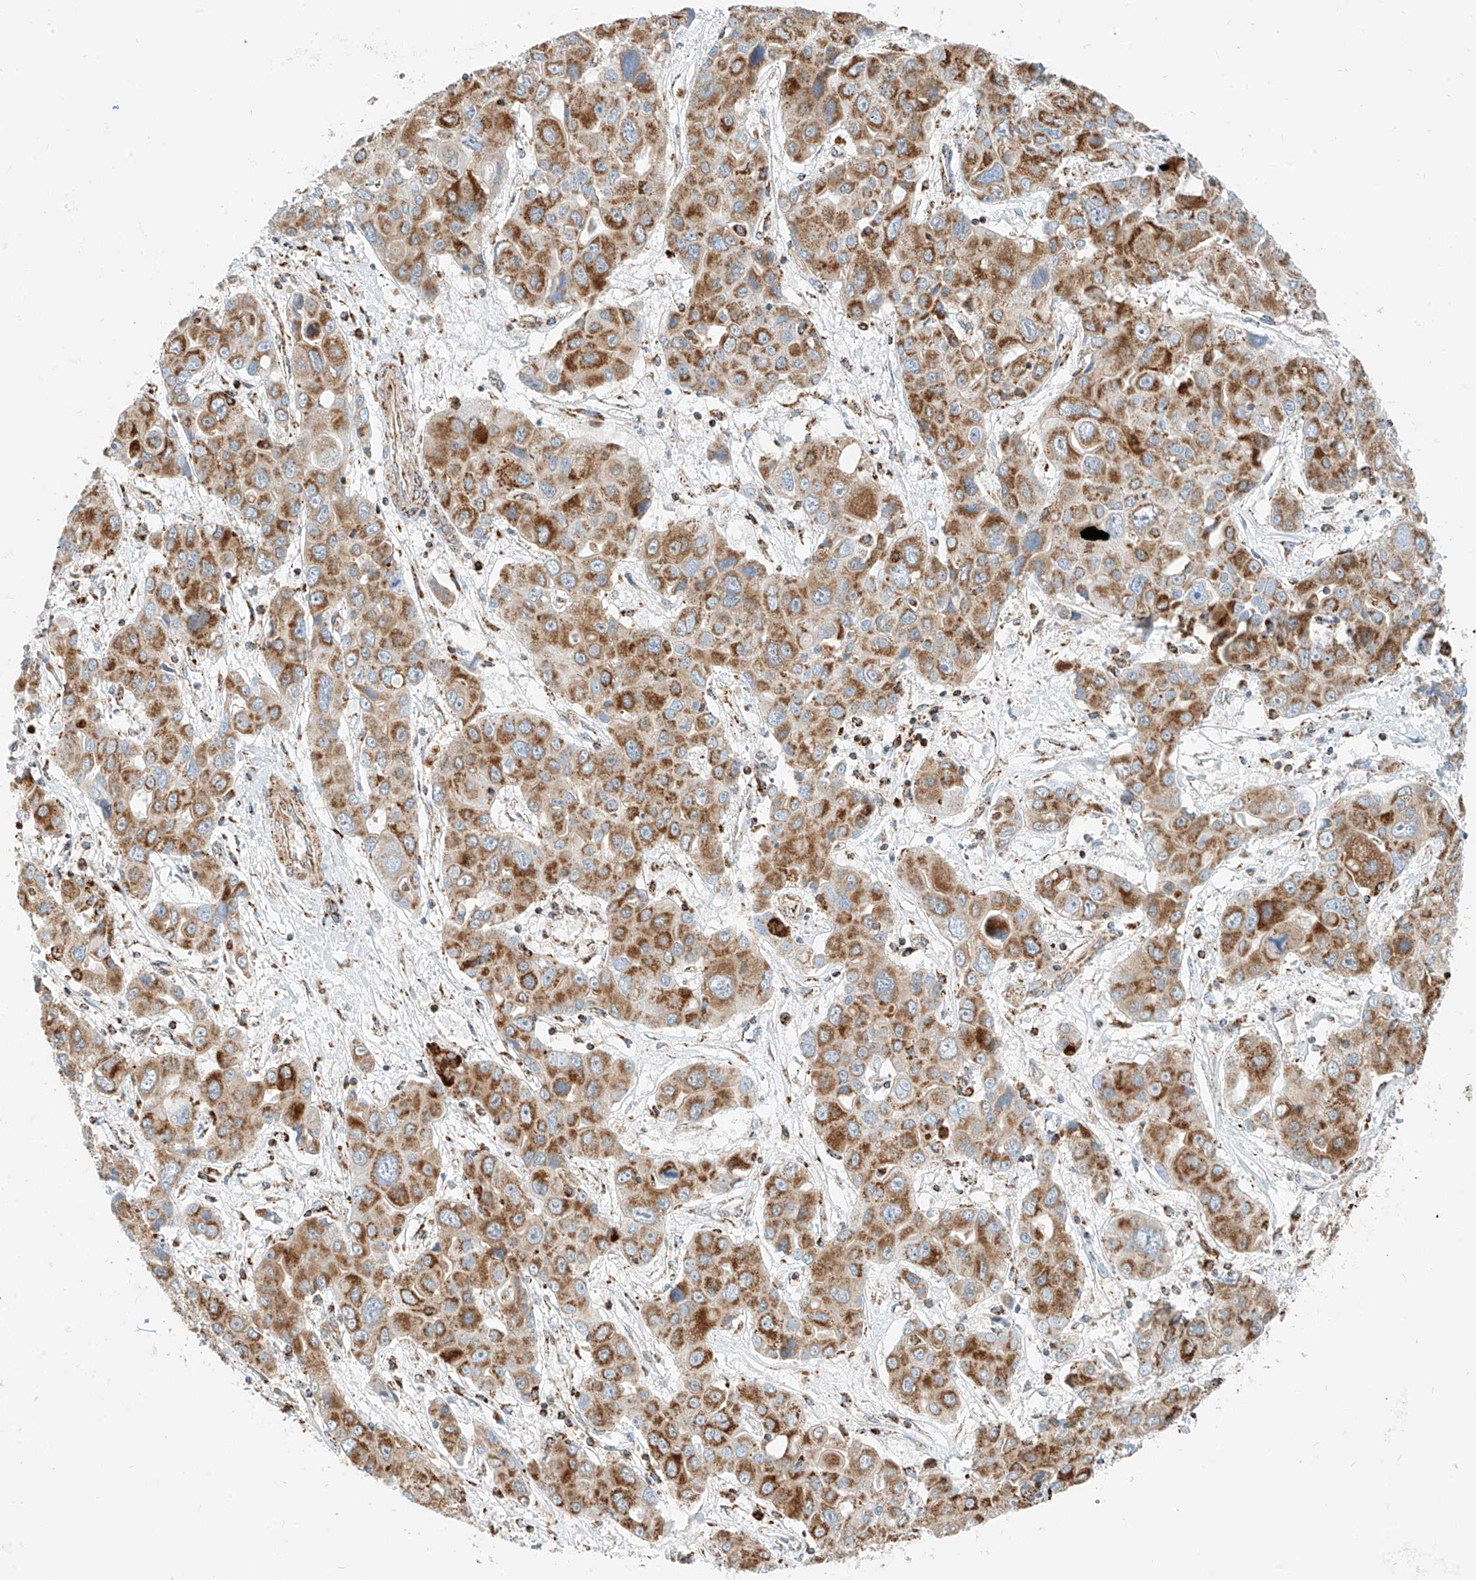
{"staining": {"intensity": "strong", "quantity": ">75%", "location": "cytoplasmic/membranous"}, "tissue": "liver cancer", "cell_type": "Tumor cells", "image_type": "cancer", "snomed": [{"axis": "morphology", "description": "Cholangiocarcinoma"}, {"axis": "topography", "description": "Liver"}], "caption": "Strong cytoplasmic/membranous protein expression is identified in approximately >75% of tumor cells in liver cancer (cholangiocarcinoma).", "gene": "PPA2", "patient": {"sex": "male", "age": 67}}